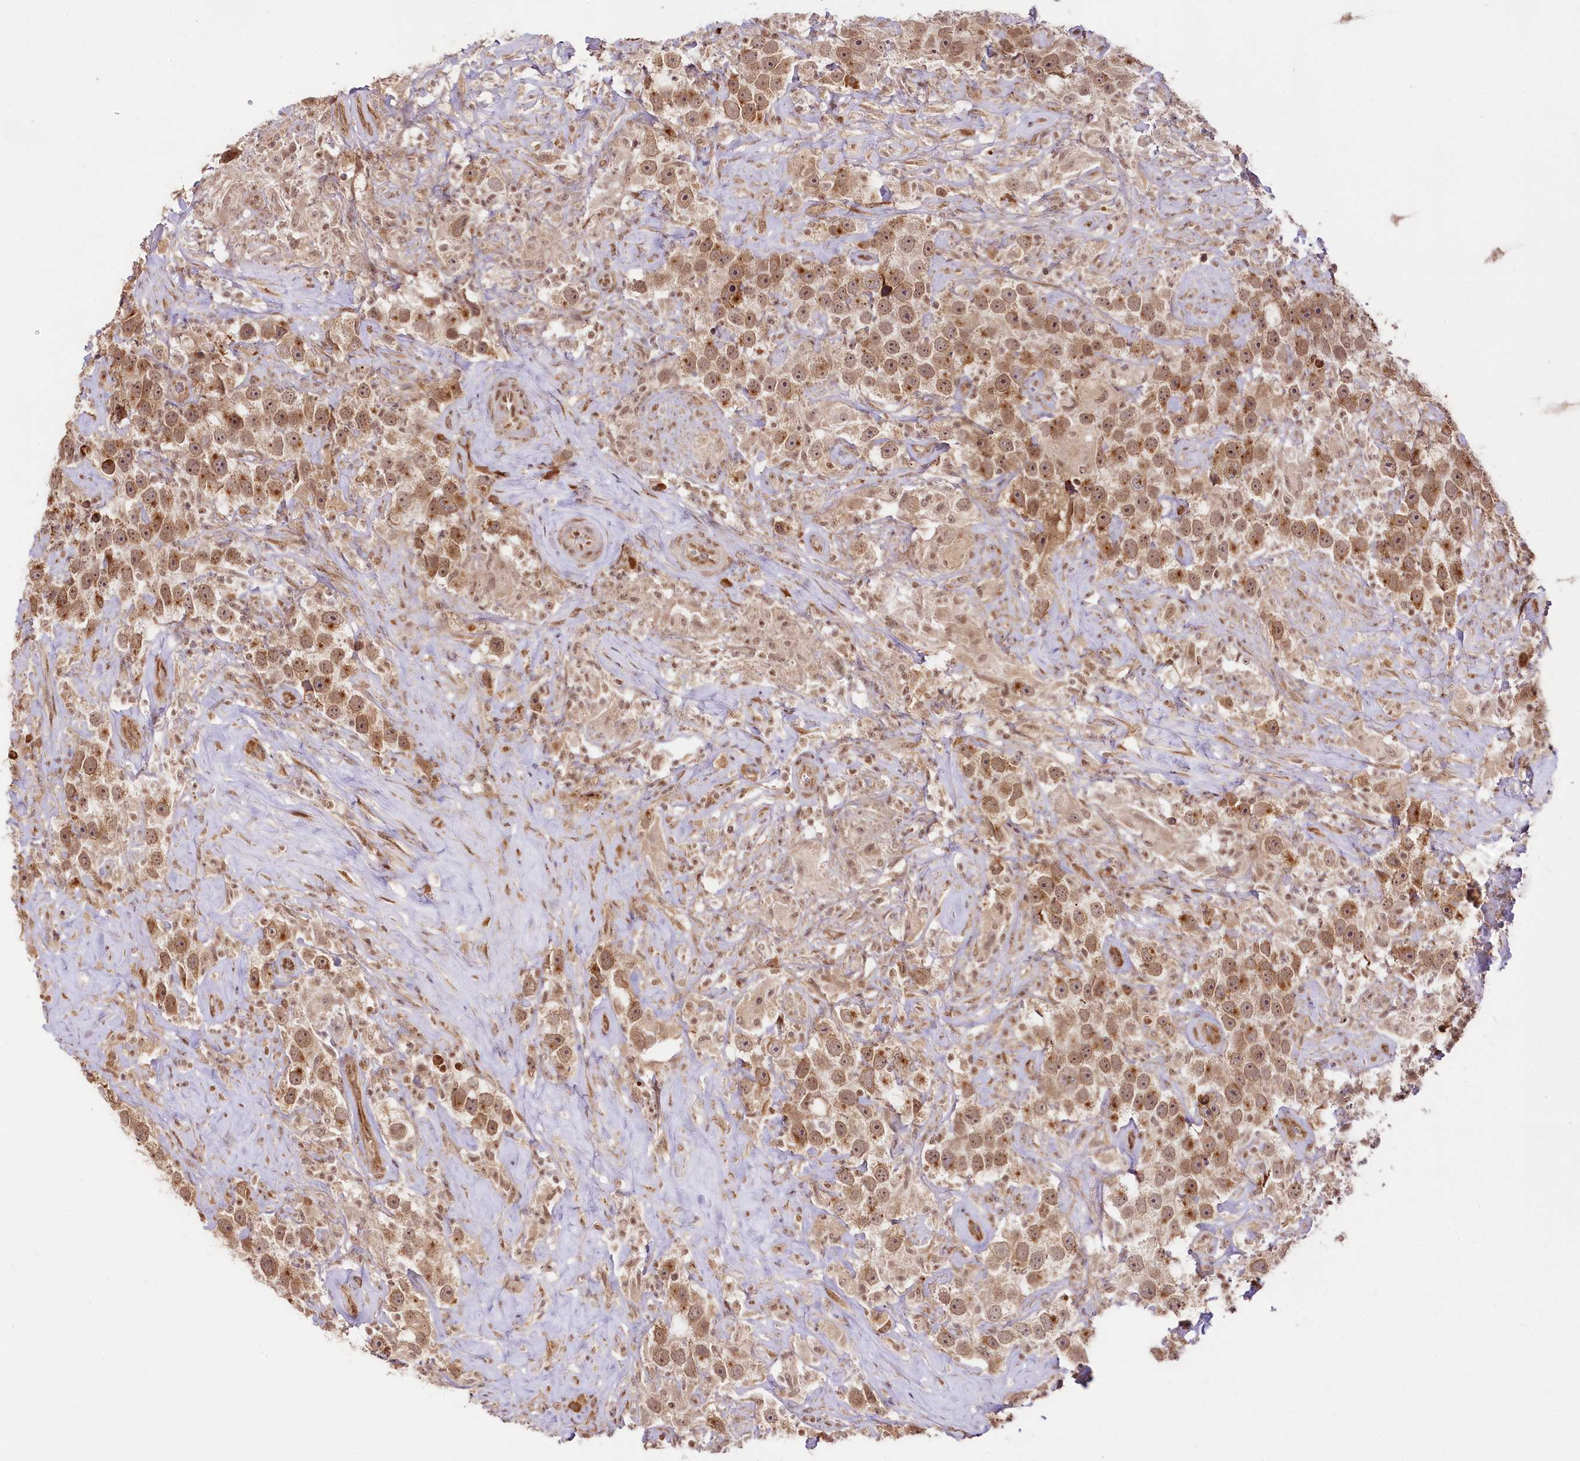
{"staining": {"intensity": "moderate", "quantity": ">75%", "location": "cytoplasmic/membranous,nuclear"}, "tissue": "testis cancer", "cell_type": "Tumor cells", "image_type": "cancer", "snomed": [{"axis": "morphology", "description": "Seminoma, NOS"}, {"axis": "topography", "description": "Testis"}], "caption": "IHC (DAB (3,3'-diaminobenzidine)) staining of testis cancer (seminoma) displays moderate cytoplasmic/membranous and nuclear protein staining in approximately >75% of tumor cells. (Brightfield microscopy of DAB IHC at high magnification).", "gene": "ENSG00000144785", "patient": {"sex": "male", "age": 49}}